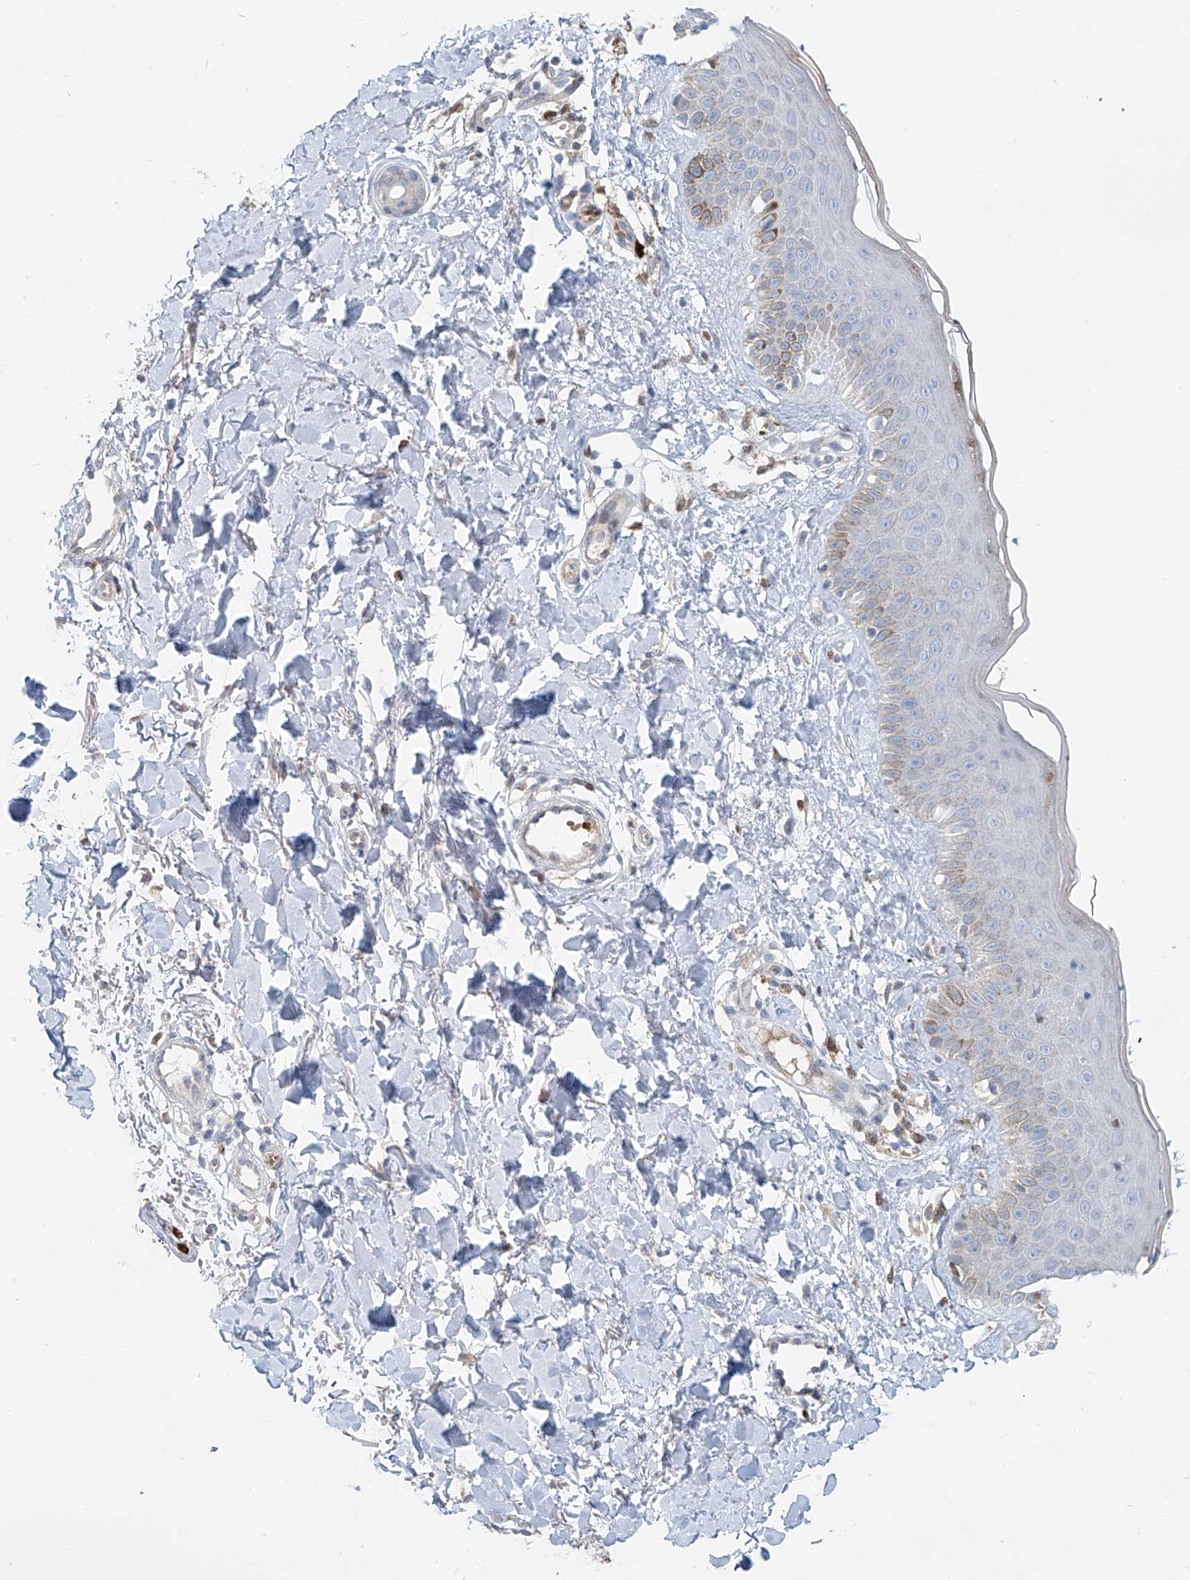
{"staining": {"intensity": "weak", "quantity": ">75%", "location": "cytoplasmic/membranous"}, "tissue": "skin", "cell_type": "Fibroblasts", "image_type": "normal", "snomed": [{"axis": "morphology", "description": "Normal tissue, NOS"}, {"axis": "topography", "description": "Skin"}], "caption": "A histopathology image showing weak cytoplasmic/membranous expression in about >75% of fibroblasts in unremarkable skin, as visualized by brown immunohistochemical staining.", "gene": "PTPRA", "patient": {"sex": "male", "age": 52}}